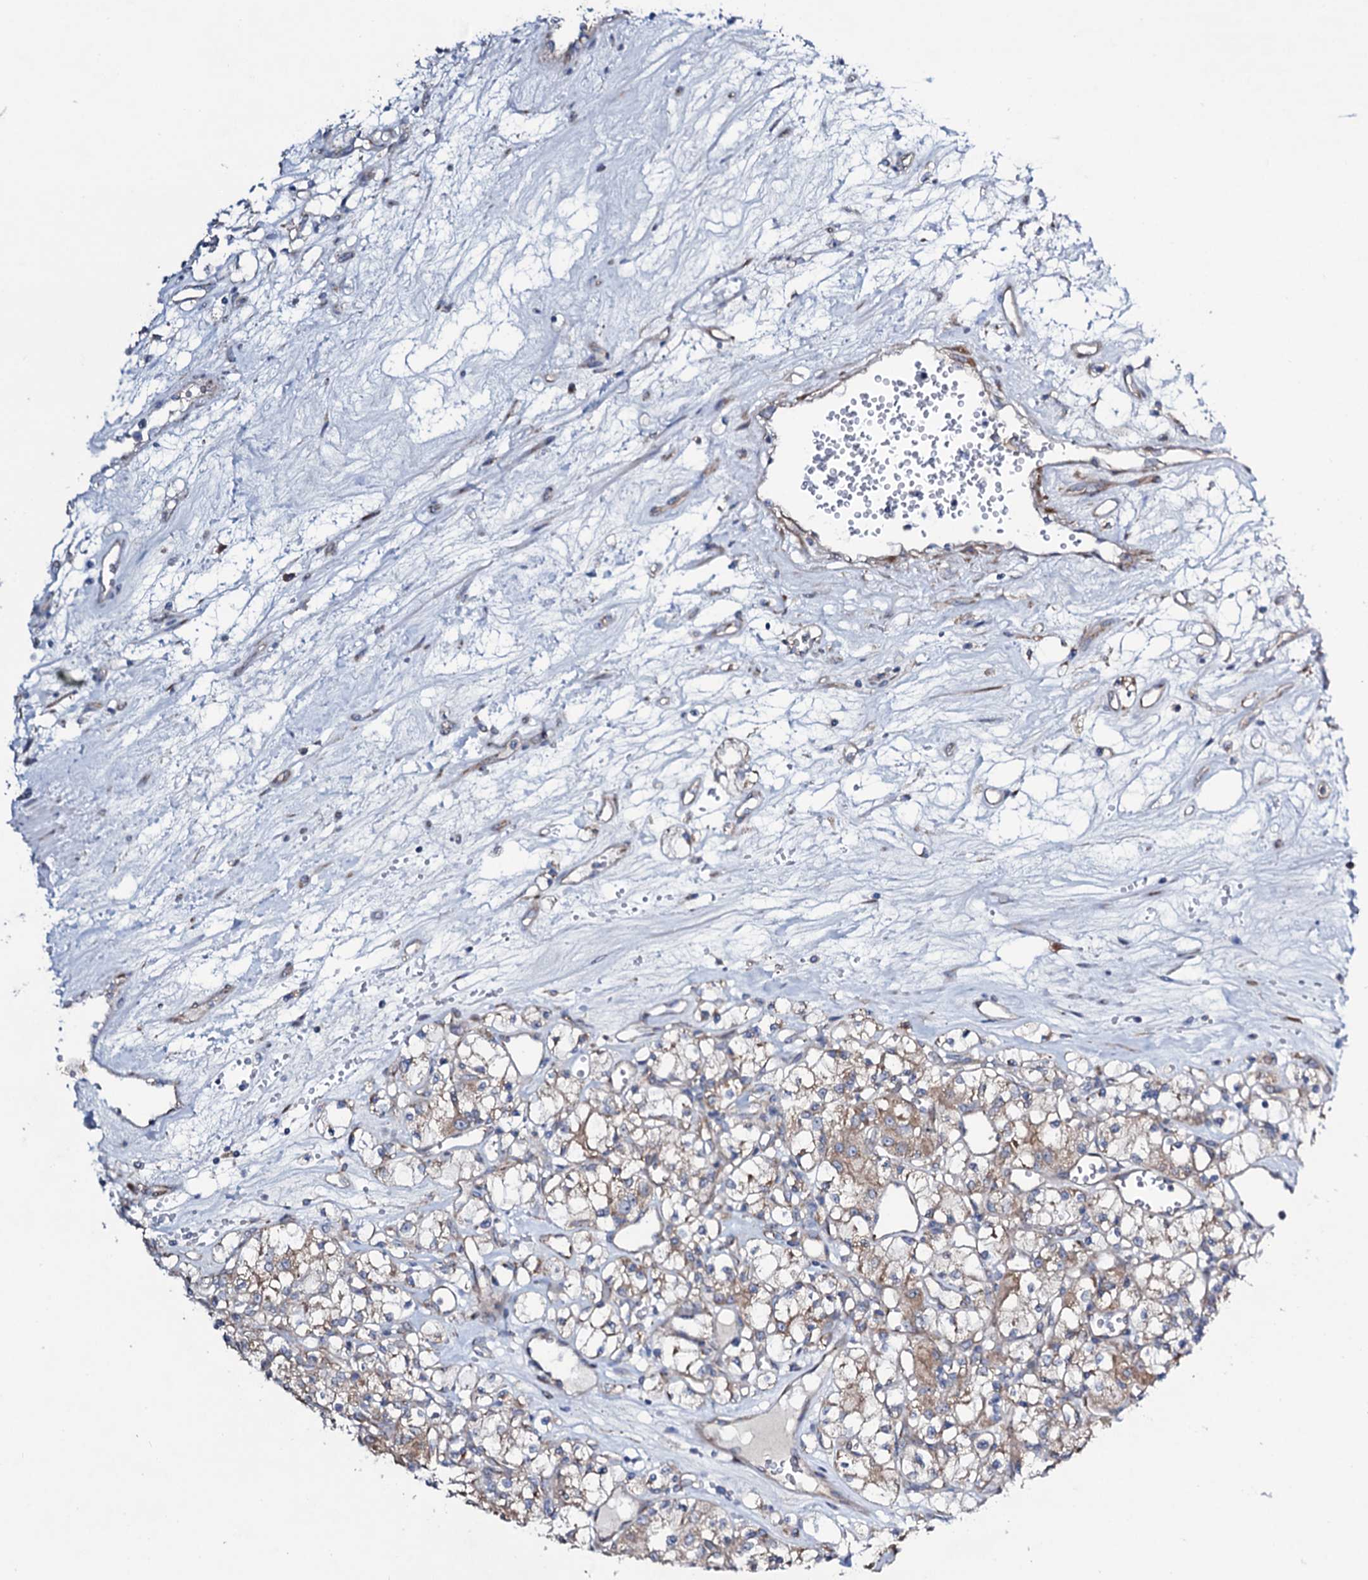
{"staining": {"intensity": "weak", "quantity": "25%-75%", "location": "cytoplasmic/membranous"}, "tissue": "renal cancer", "cell_type": "Tumor cells", "image_type": "cancer", "snomed": [{"axis": "morphology", "description": "Adenocarcinoma, NOS"}, {"axis": "topography", "description": "Kidney"}], "caption": "This photomicrograph reveals immunohistochemistry staining of human renal adenocarcinoma, with low weak cytoplasmic/membranous staining in about 25%-75% of tumor cells.", "gene": "STARD13", "patient": {"sex": "female", "age": 59}}